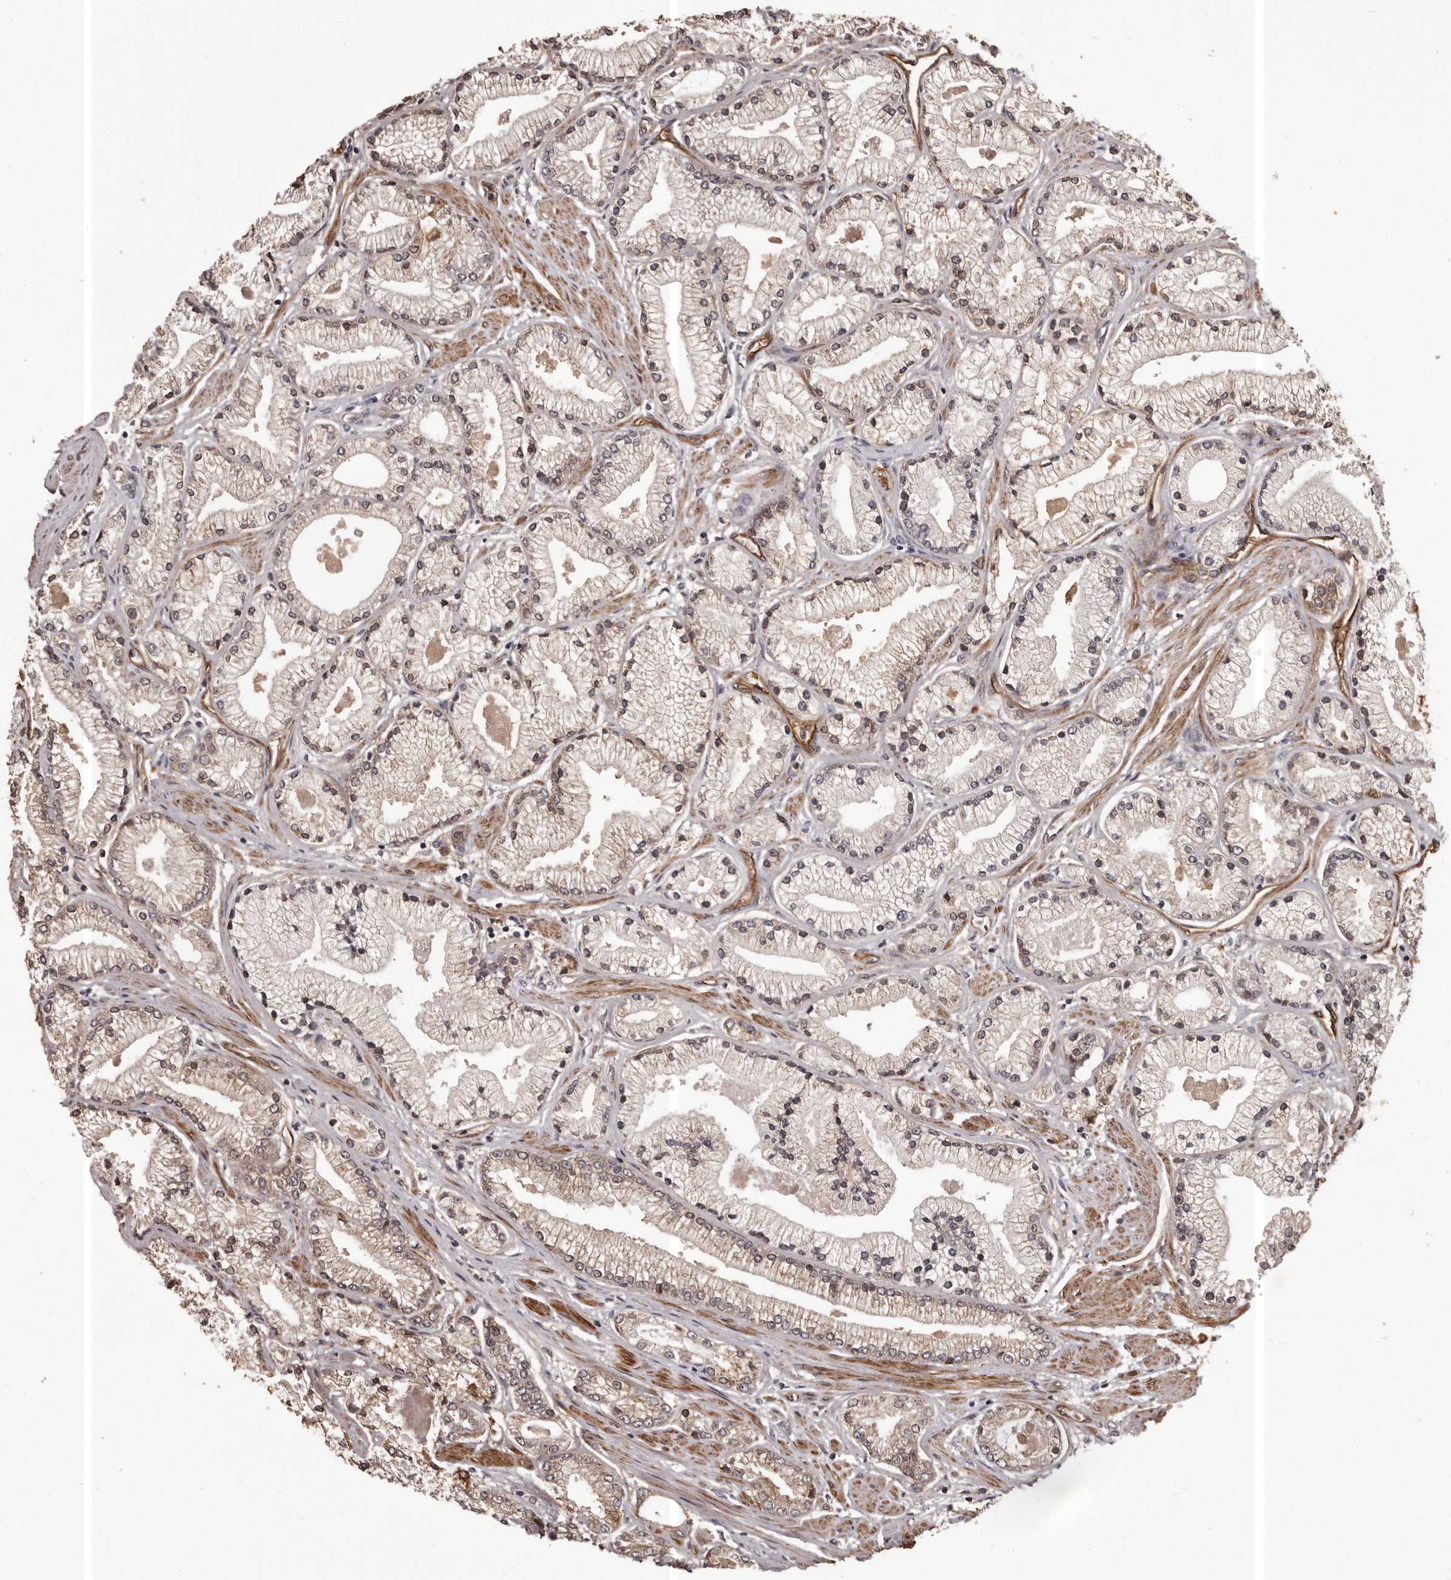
{"staining": {"intensity": "moderate", "quantity": ">75%", "location": "cytoplasmic/membranous"}, "tissue": "prostate cancer", "cell_type": "Tumor cells", "image_type": "cancer", "snomed": [{"axis": "morphology", "description": "Adenocarcinoma, High grade"}, {"axis": "topography", "description": "Prostate"}], "caption": "A micrograph of prostate high-grade adenocarcinoma stained for a protein reveals moderate cytoplasmic/membranous brown staining in tumor cells.", "gene": "SLITRK6", "patient": {"sex": "male", "age": 50}}